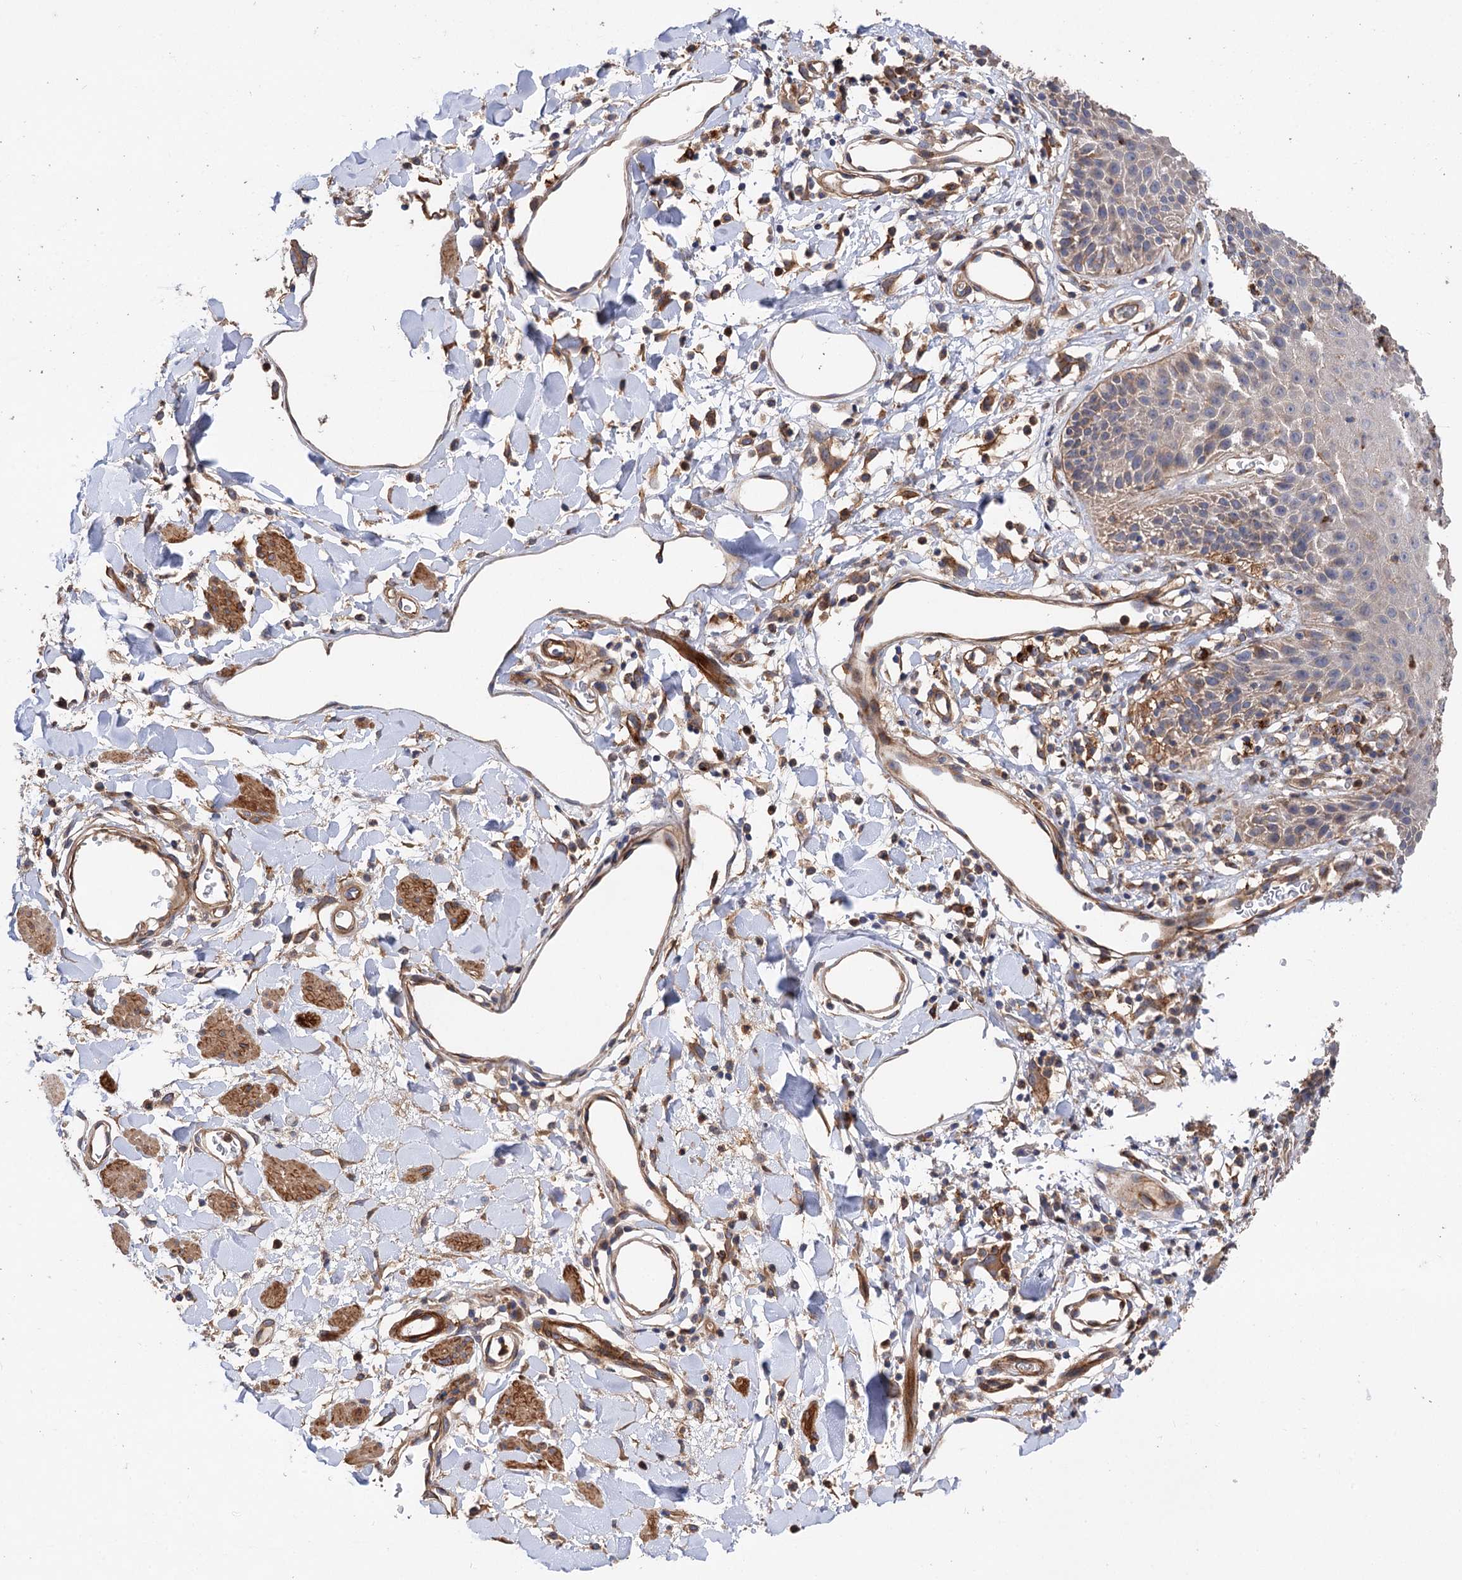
{"staining": {"intensity": "moderate", "quantity": "25%-75%", "location": "cytoplasmic/membranous"}, "tissue": "skin", "cell_type": "Epidermal cells", "image_type": "normal", "snomed": [{"axis": "morphology", "description": "Normal tissue, NOS"}, {"axis": "topography", "description": "Vulva"}], "caption": "Normal skin displays moderate cytoplasmic/membranous staining in approximately 25%-75% of epidermal cells.", "gene": "CSAD", "patient": {"sex": "female", "age": 68}}